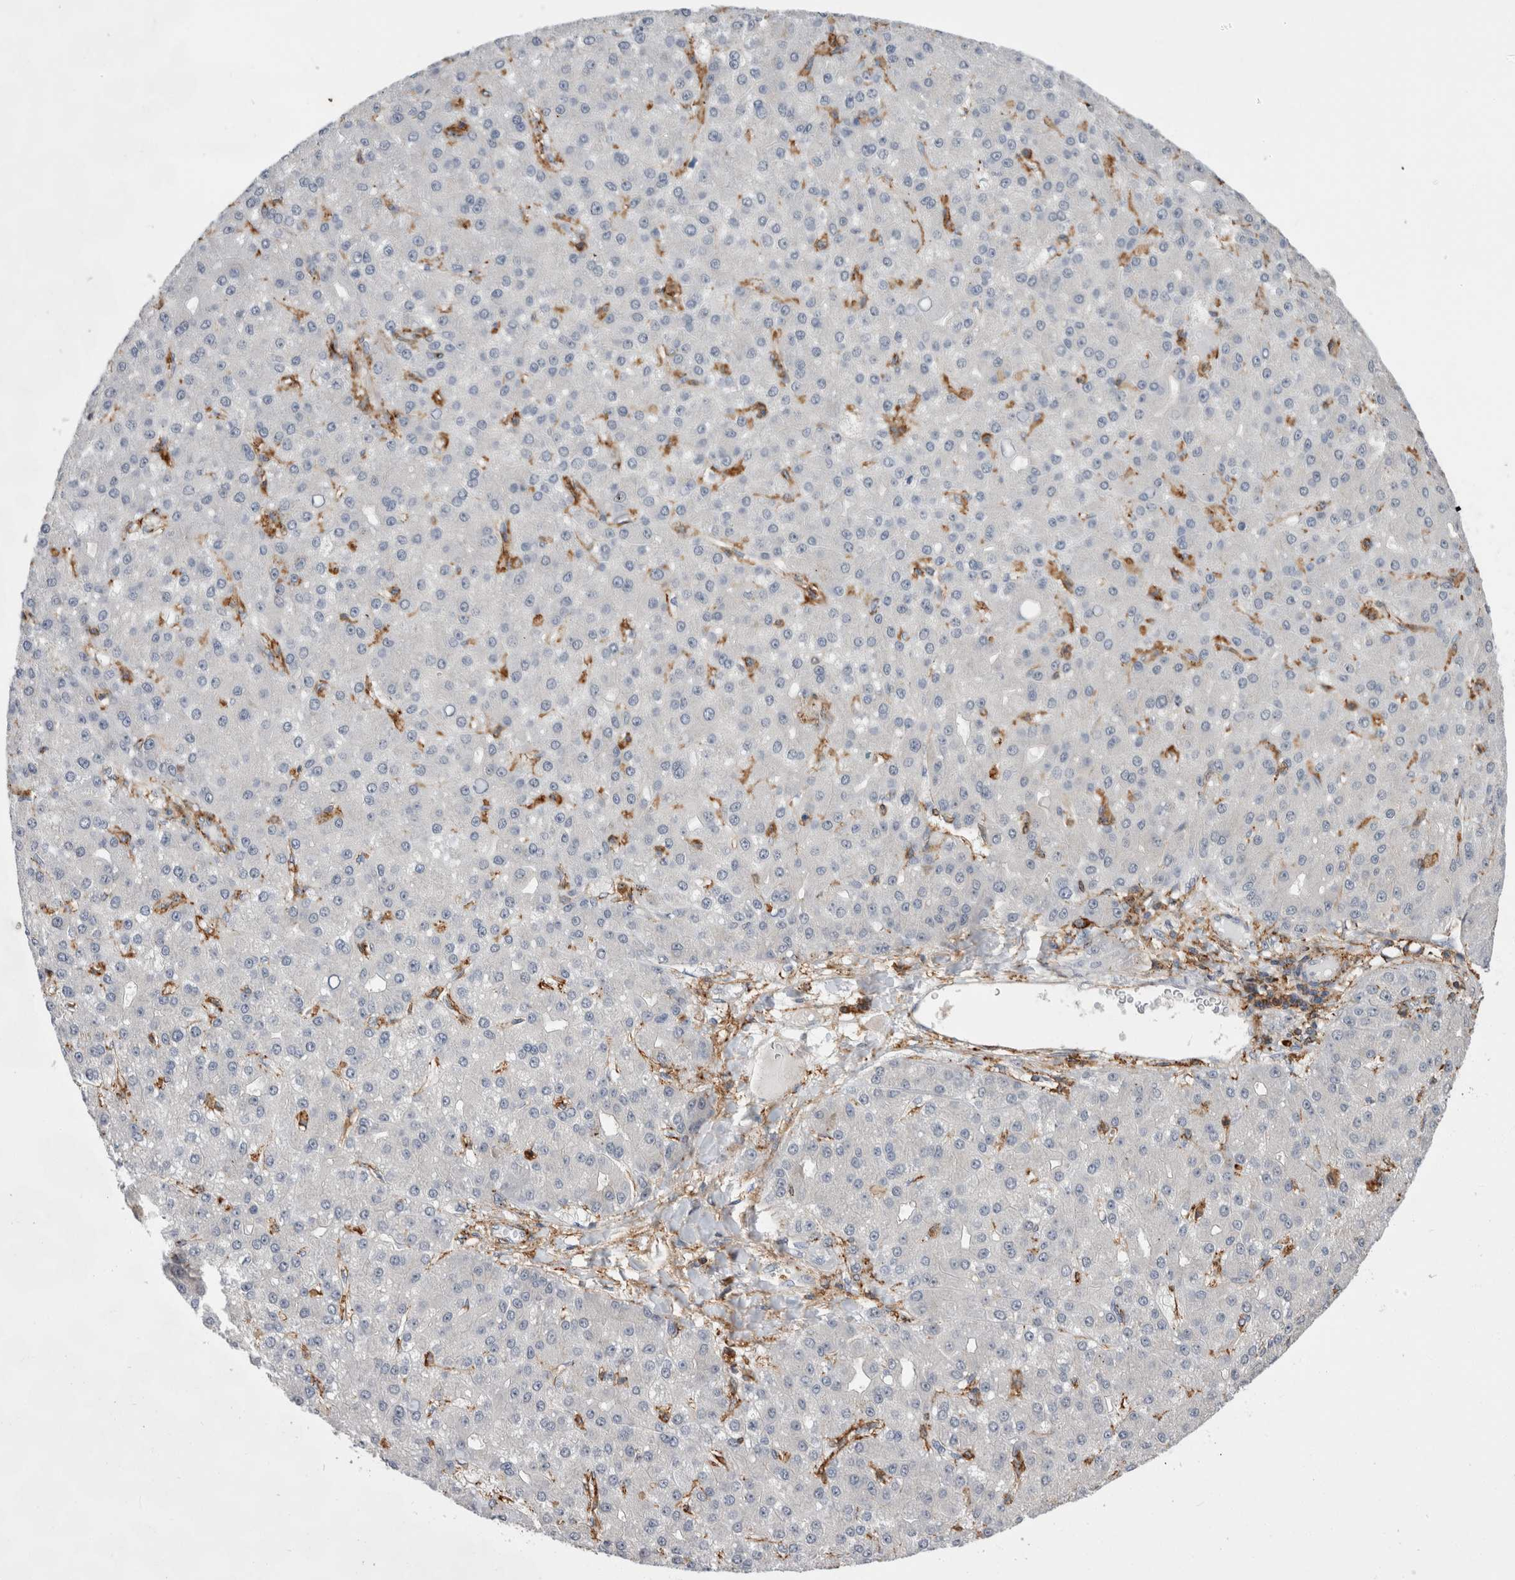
{"staining": {"intensity": "negative", "quantity": "none", "location": "none"}, "tissue": "liver cancer", "cell_type": "Tumor cells", "image_type": "cancer", "snomed": [{"axis": "morphology", "description": "Carcinoma, Hepatocellular, NOS"}, {"axis": "topography", "description": "Liver"}], "caption": "The micrograph reveals no staining of tumor cells in liver cancer (hepatocellular carcinoma).", "gene": "CCDC88B", "patient": {"sex": "male", "age": 67}}